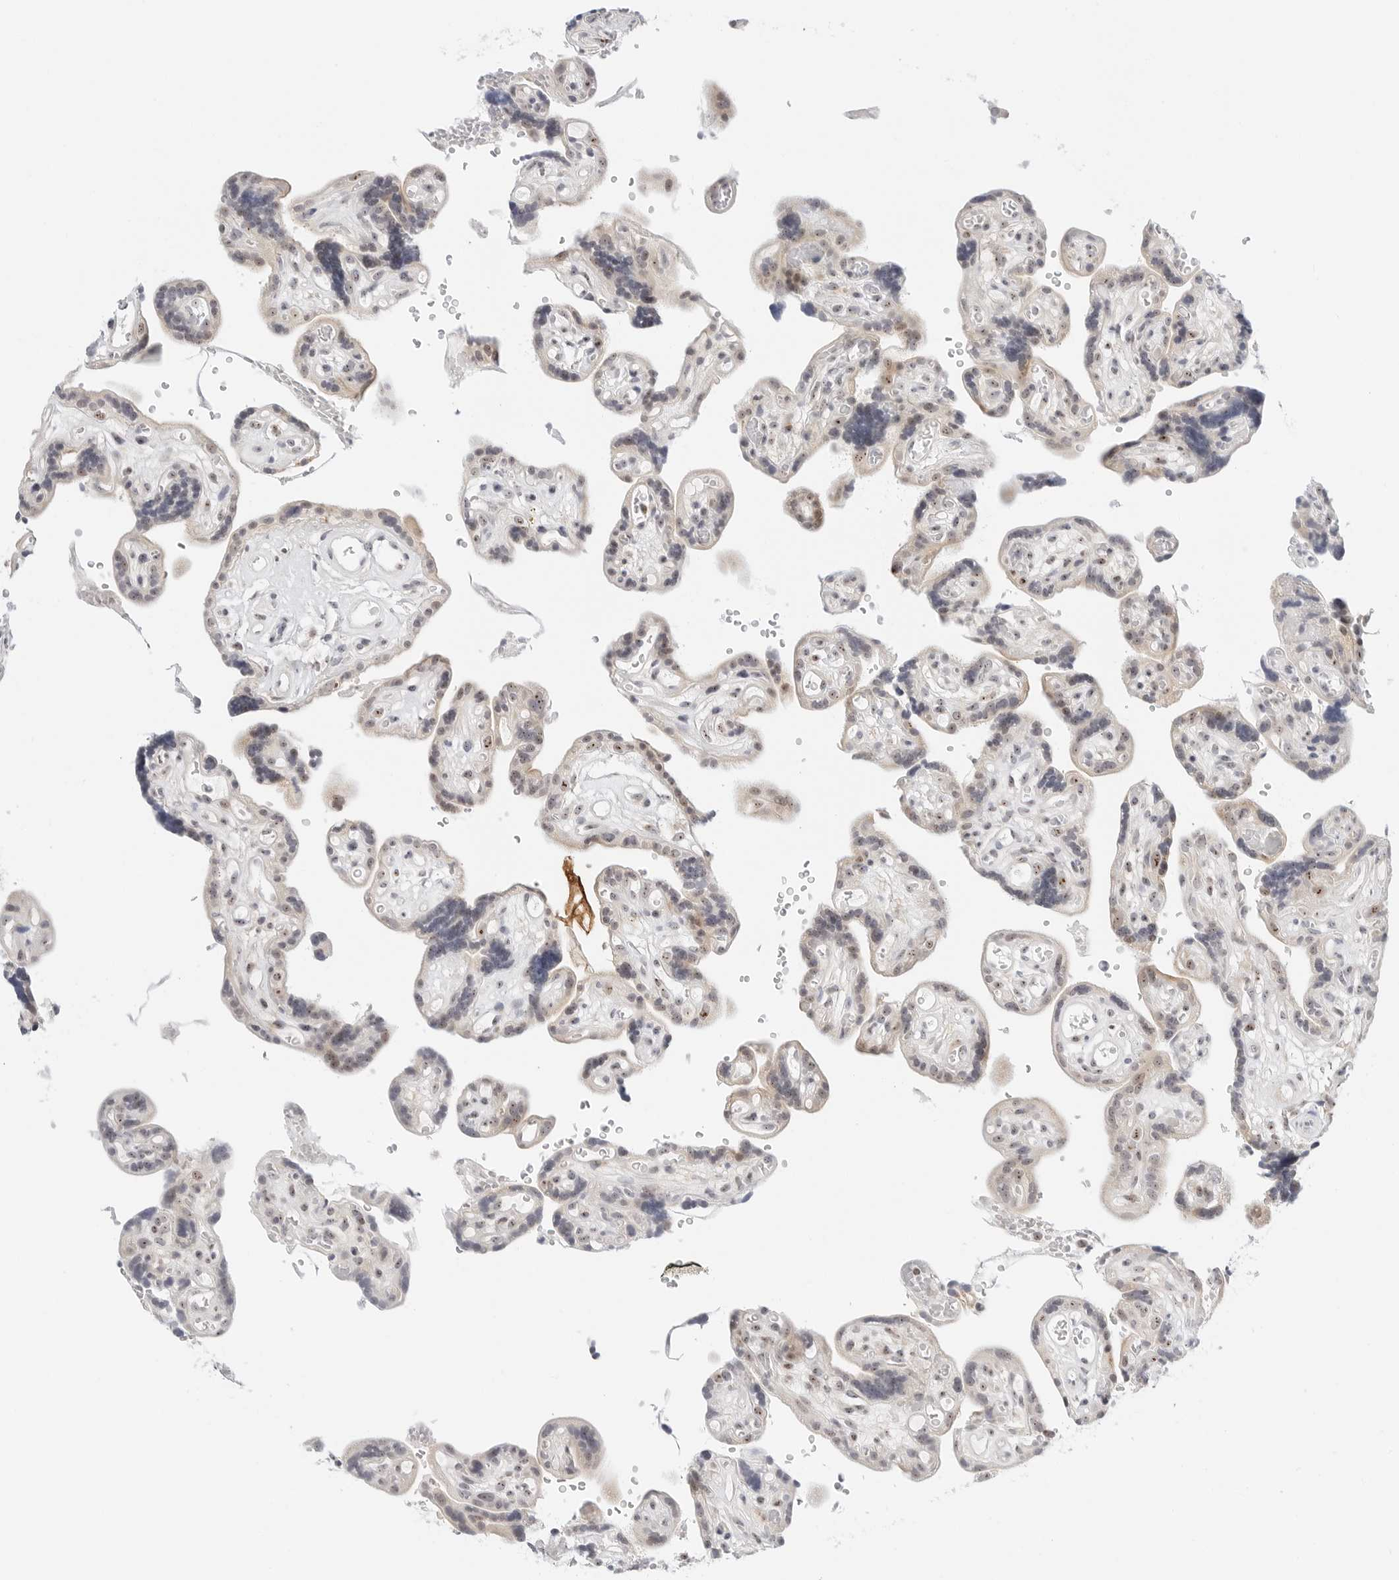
{"staining": {"intensity": "moderate", "quantity": ">75%", "location": "cytoplasmic/membranous,nuclear"}, "tissue": "placenta", "cell_type": "Decidual cells", "image_type": "normal", "snomed": [{"axis": "morphology", "description": "Normal tissue, NOS"}, {"axis": "topography", "description": "Placenta"}], "caption": "The micrograph demonstrates a brown stain indicating the presence of a protein in the cytoplasmic/membranous,nuclear of decidual cells in placenta. (DAB IHC with brightfield microscopy, high magnification).", "gene": "RIMKLA", "patient": {"sex": "female", "age": 30}}